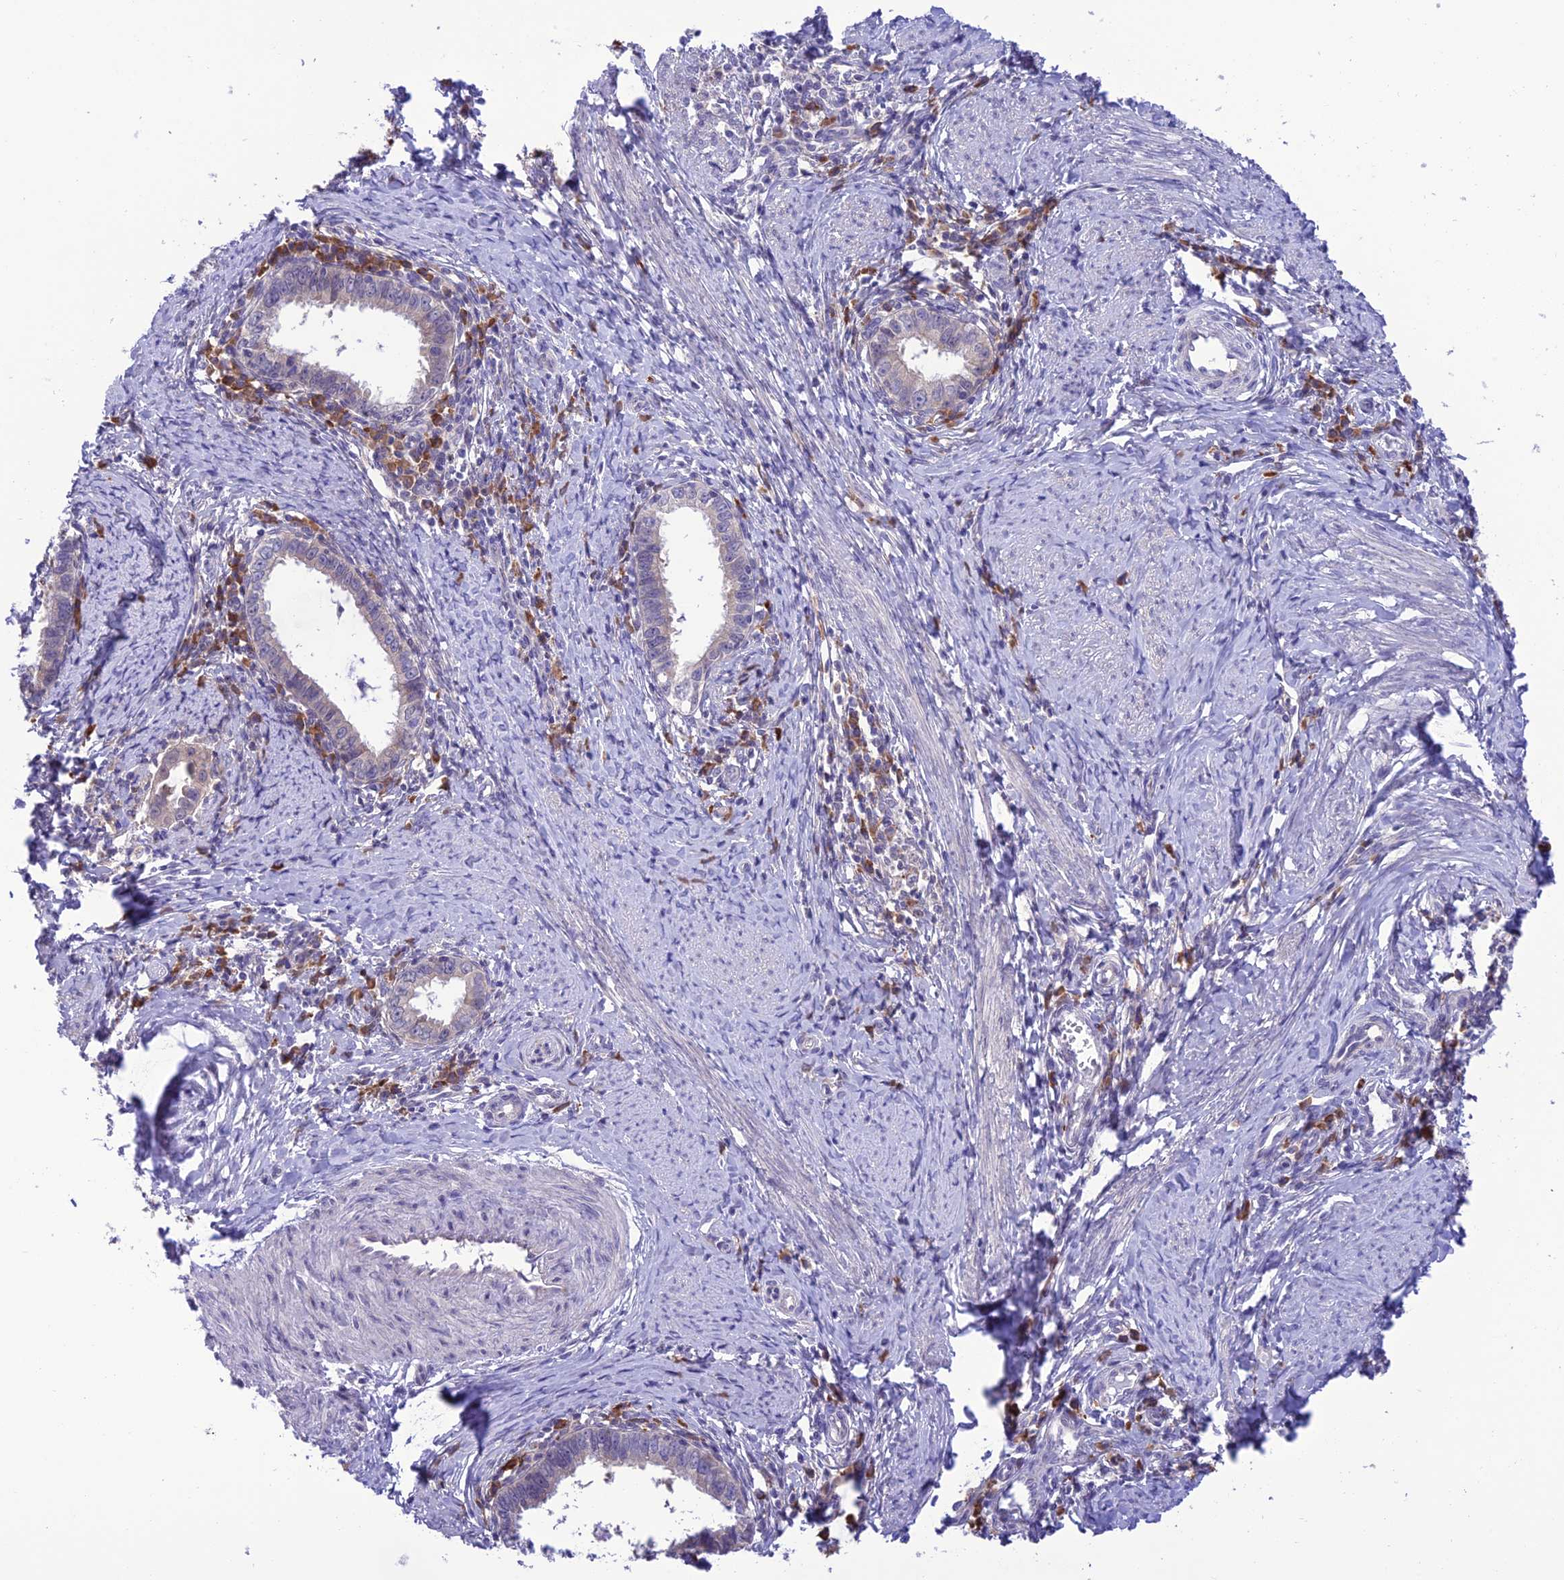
{"staining": {"intensity": "negative", "quantity": "none", "location": "none"}, "tissue": "cervical cancer", "cell_type": "Tumor cells", "image_type": "cancer", "snomed": [{"axis": "morphology", "description": "Adenocarcinoma, NOS"}, {"axis": "topography", "description": "Cervix"}], "caption": "IHC photomicrograph of neoplastic tissue: cervical cancer stained with DAB (3,3'-diaminobenzidine) displays no significant protein positivity in tumor cells.", "gene": "RNF126", "patient": {"sex": "female", "age": 36}}